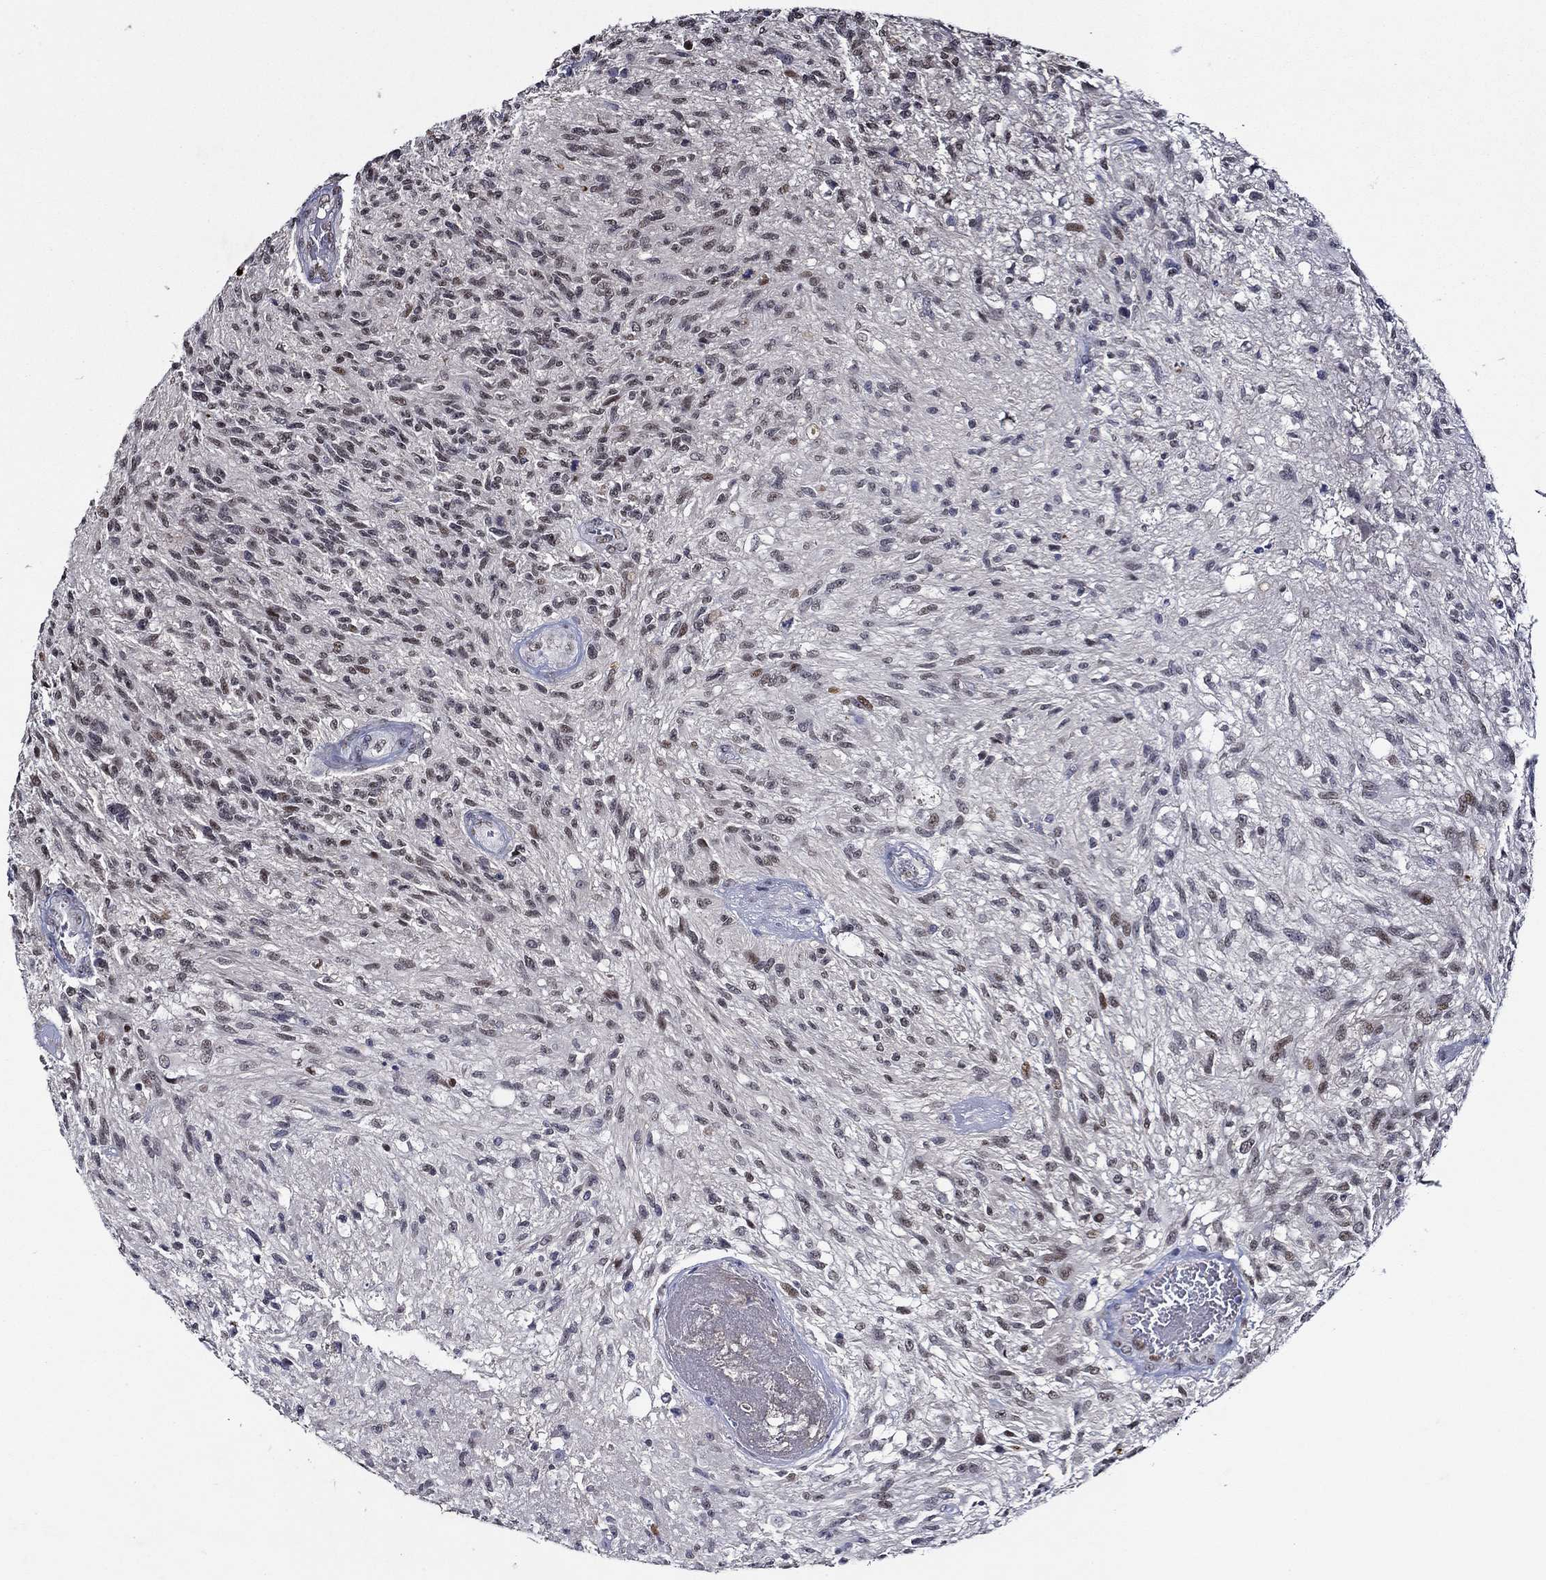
{"staining": {"intensity": "moderate", "quantity": "25%-75%", "location": "nuclear"}, "tissue": "glioma", "cell_type": "Tumor cells", "image_type": "cancer", "snomed": [{"axis": "morphology", "description": "Glioma, malignant, High grade"}, {"axis": "topography", "description": "Brain"}], "caption": "A brown stain labels moderate nuclear positivity of a protein in glioma tumor cells. The staining is performed using DAB brown chromogen to label protein expression. The nuclei are counter-stained blue using hematoxylin.", "gene": "GATA2", "patient": {"sex": "male", "age": 56}}